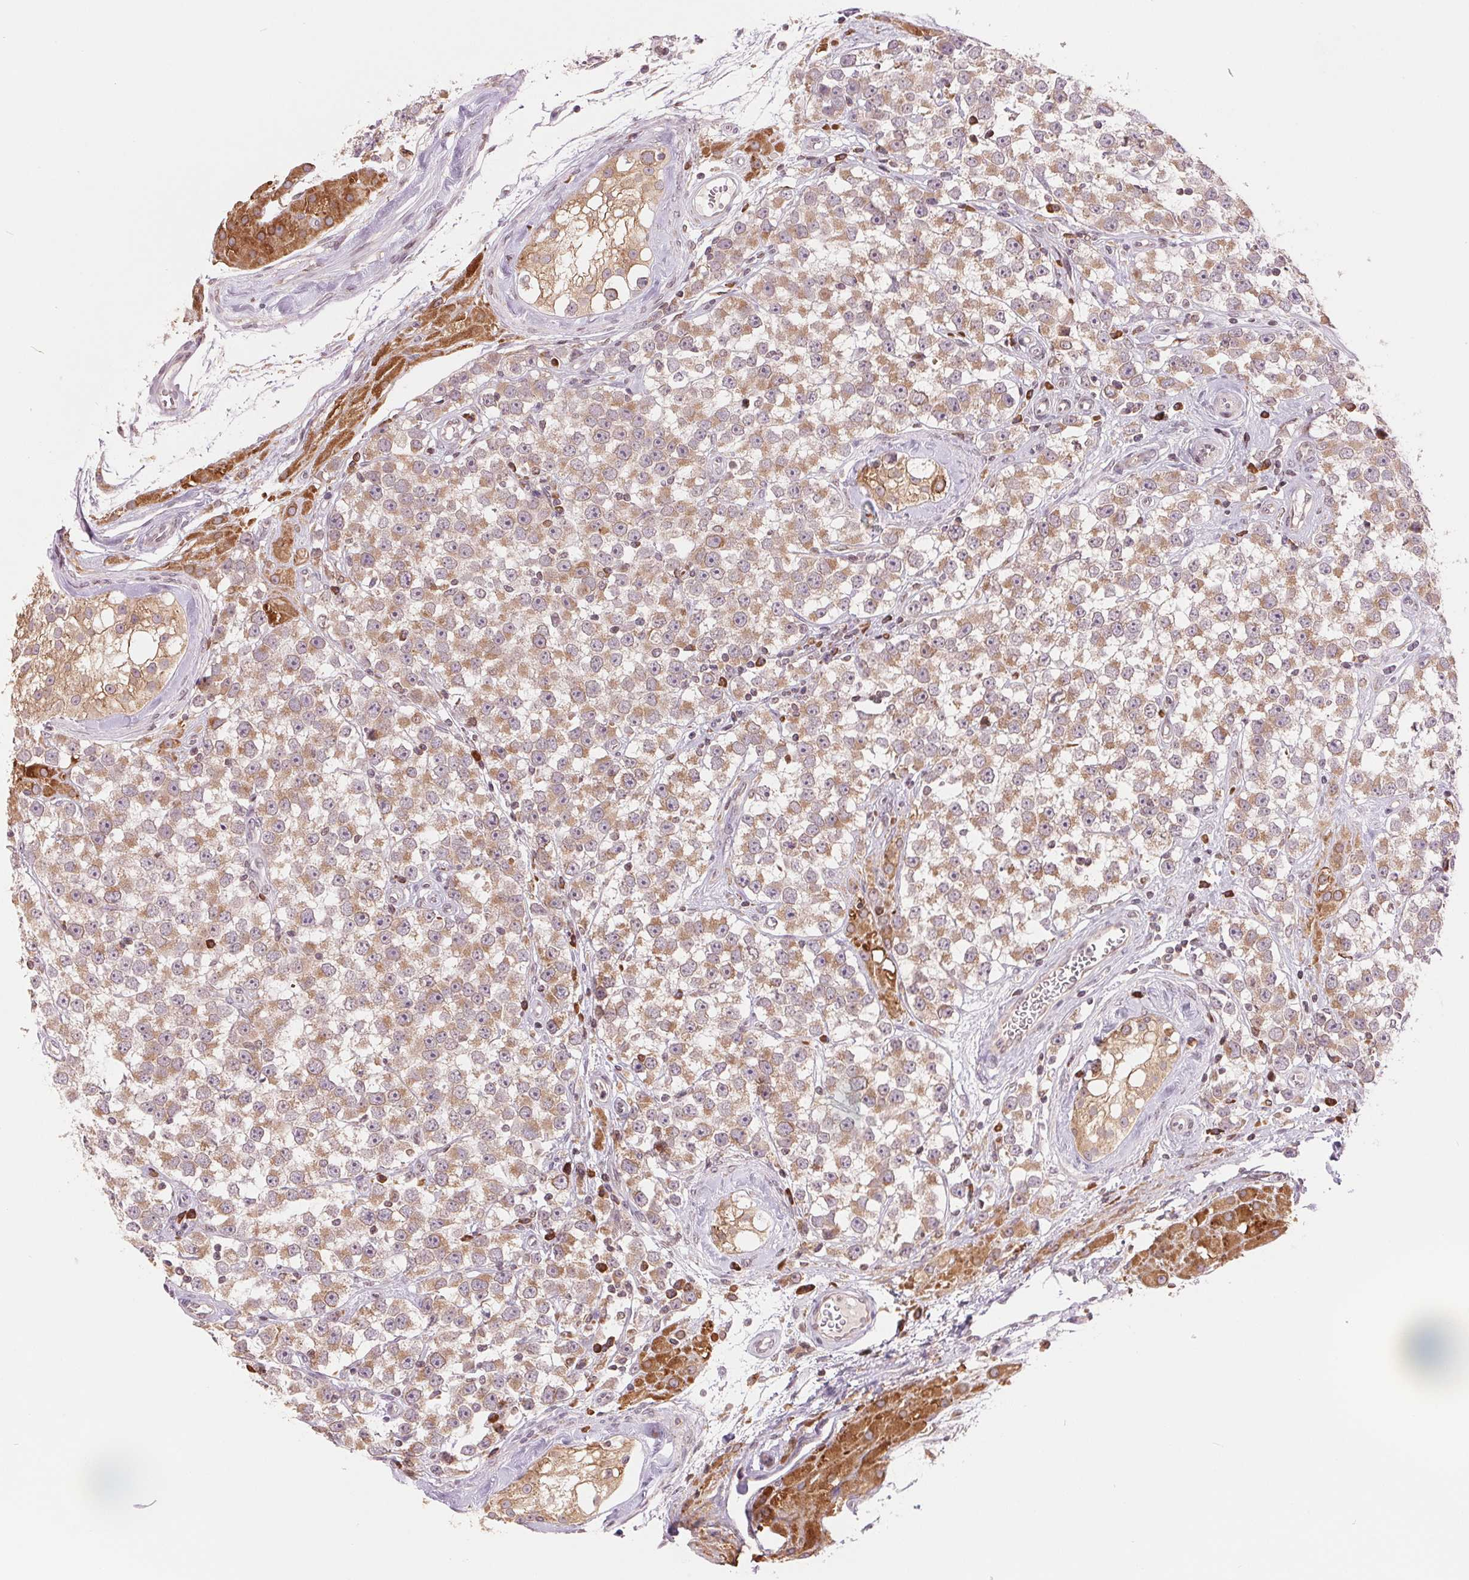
{"staining": {"intensity": "moderate", "quantity": "25%-75%", "location": "cytoplasmic/membranous"}, "tissue": "testis cancer", "cell_type": "Tumor cells", "image_type": "cancer", "snomed": [{"axis": "morphology", "description": "Seminoma, NOS"}, {"axis": "topography", "description": "Testis"}], "caption": "Immunohistochemistry staining of testis cancer (seminoma), which reveals medium levels of moderate cytoplasmic/membranous staining in about 25%-75% of tumor cells indicating moderate cytoplasmic/membranous protein expression. The staining was performed using DAB (brown) for protein detection and nuclei were counterstained in hematoxylin (blue).", "gene": "TECR", "patient": {"sex": "male", "age": 34}}